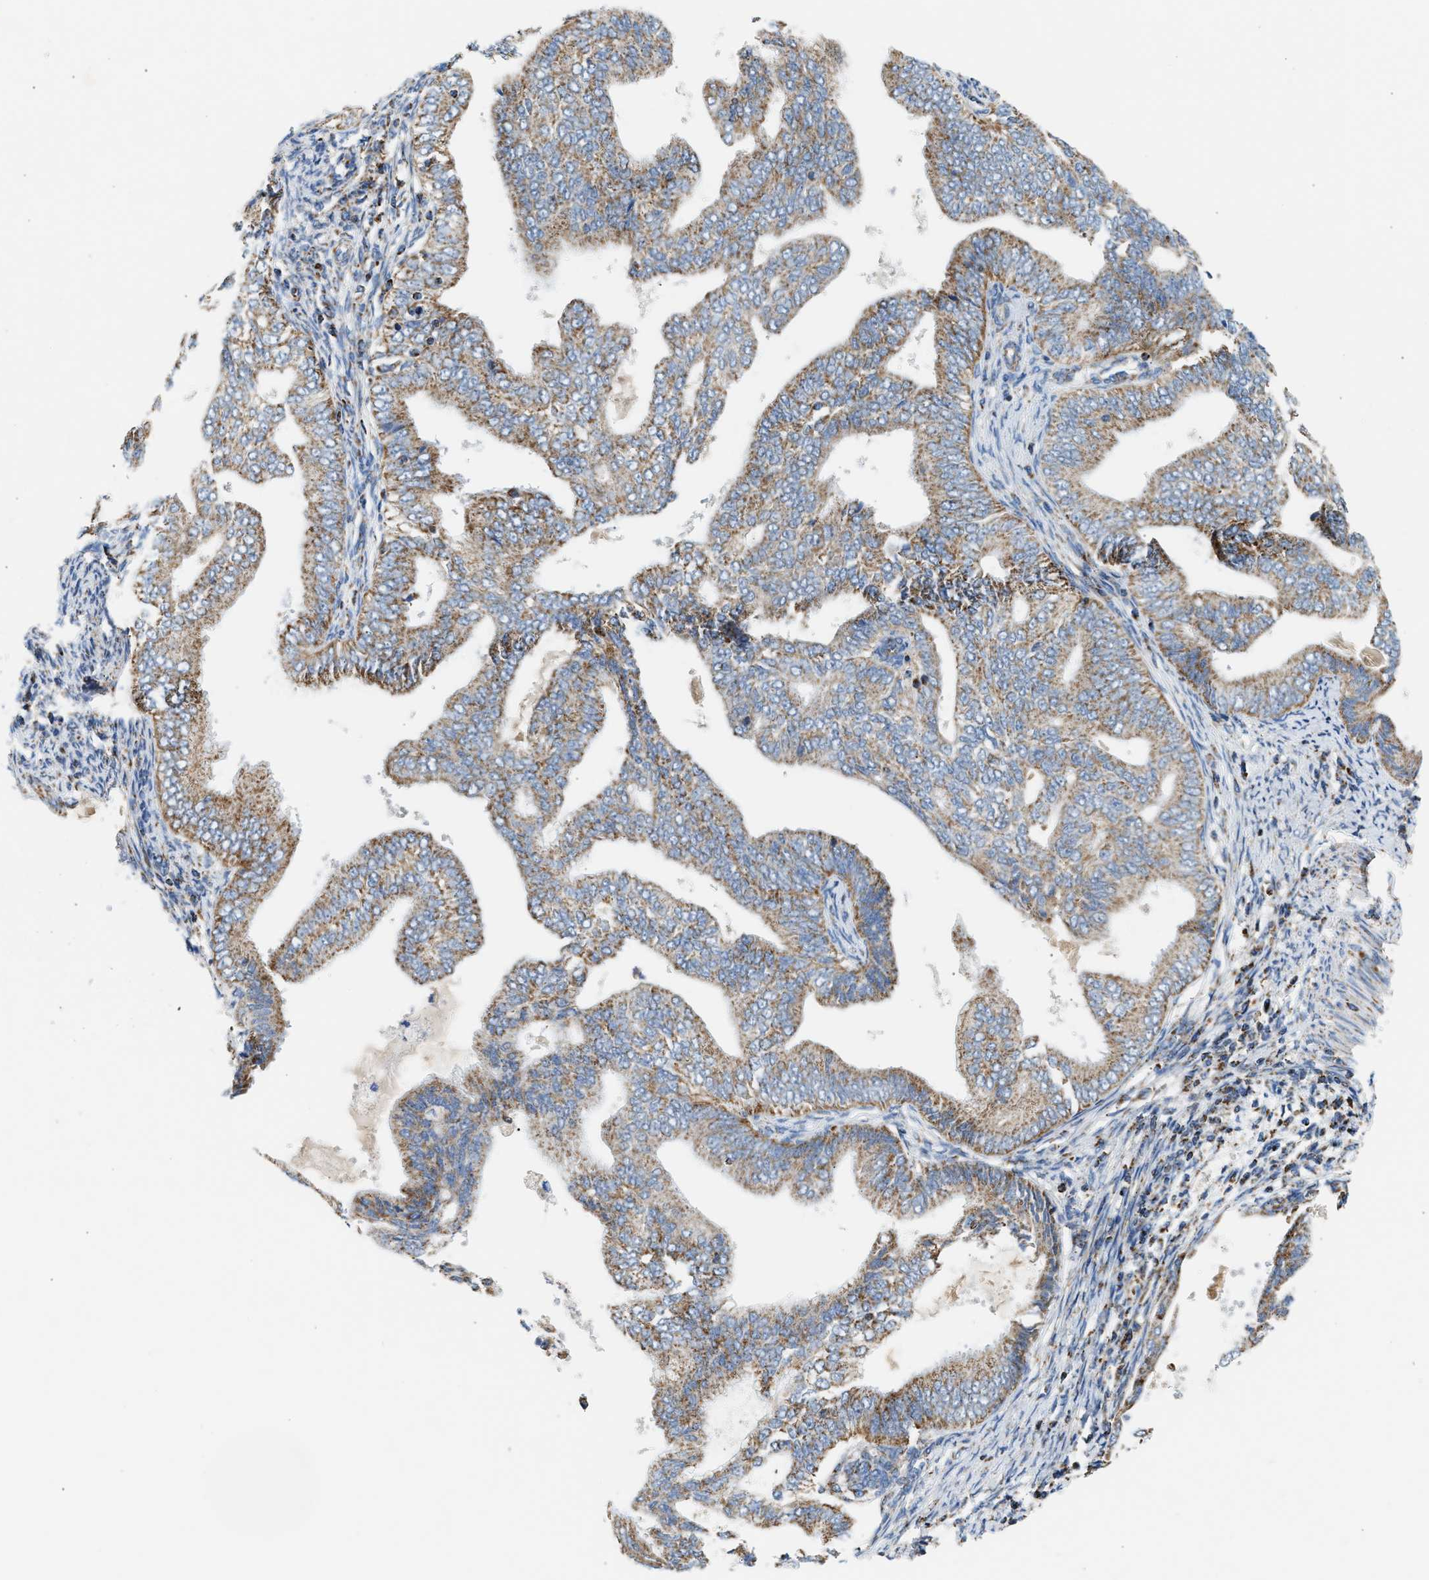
{"staining": {"intensity": "moderate", "quantity": ">75%", "location": "cytoplasmic/membranous"}, "tissue": "endometrial cancer", "cell_type": "Tumor cells", "image_type": "cancer", "snomed": [{"axis": "morphology", "description": "Adenocarcinoma, NOS"}, {"axis": "topography", "description": "Endometrium"}], "caption": "Human endometrial cancer (adenocarcinoma) stained for a protein (brown) demonstrates moderate cytoplasmic/membranous positive positivity in approximately >75% of tumor cells.", "gene": "OGDH", "patient": {"sex": "female", "age": 58}}